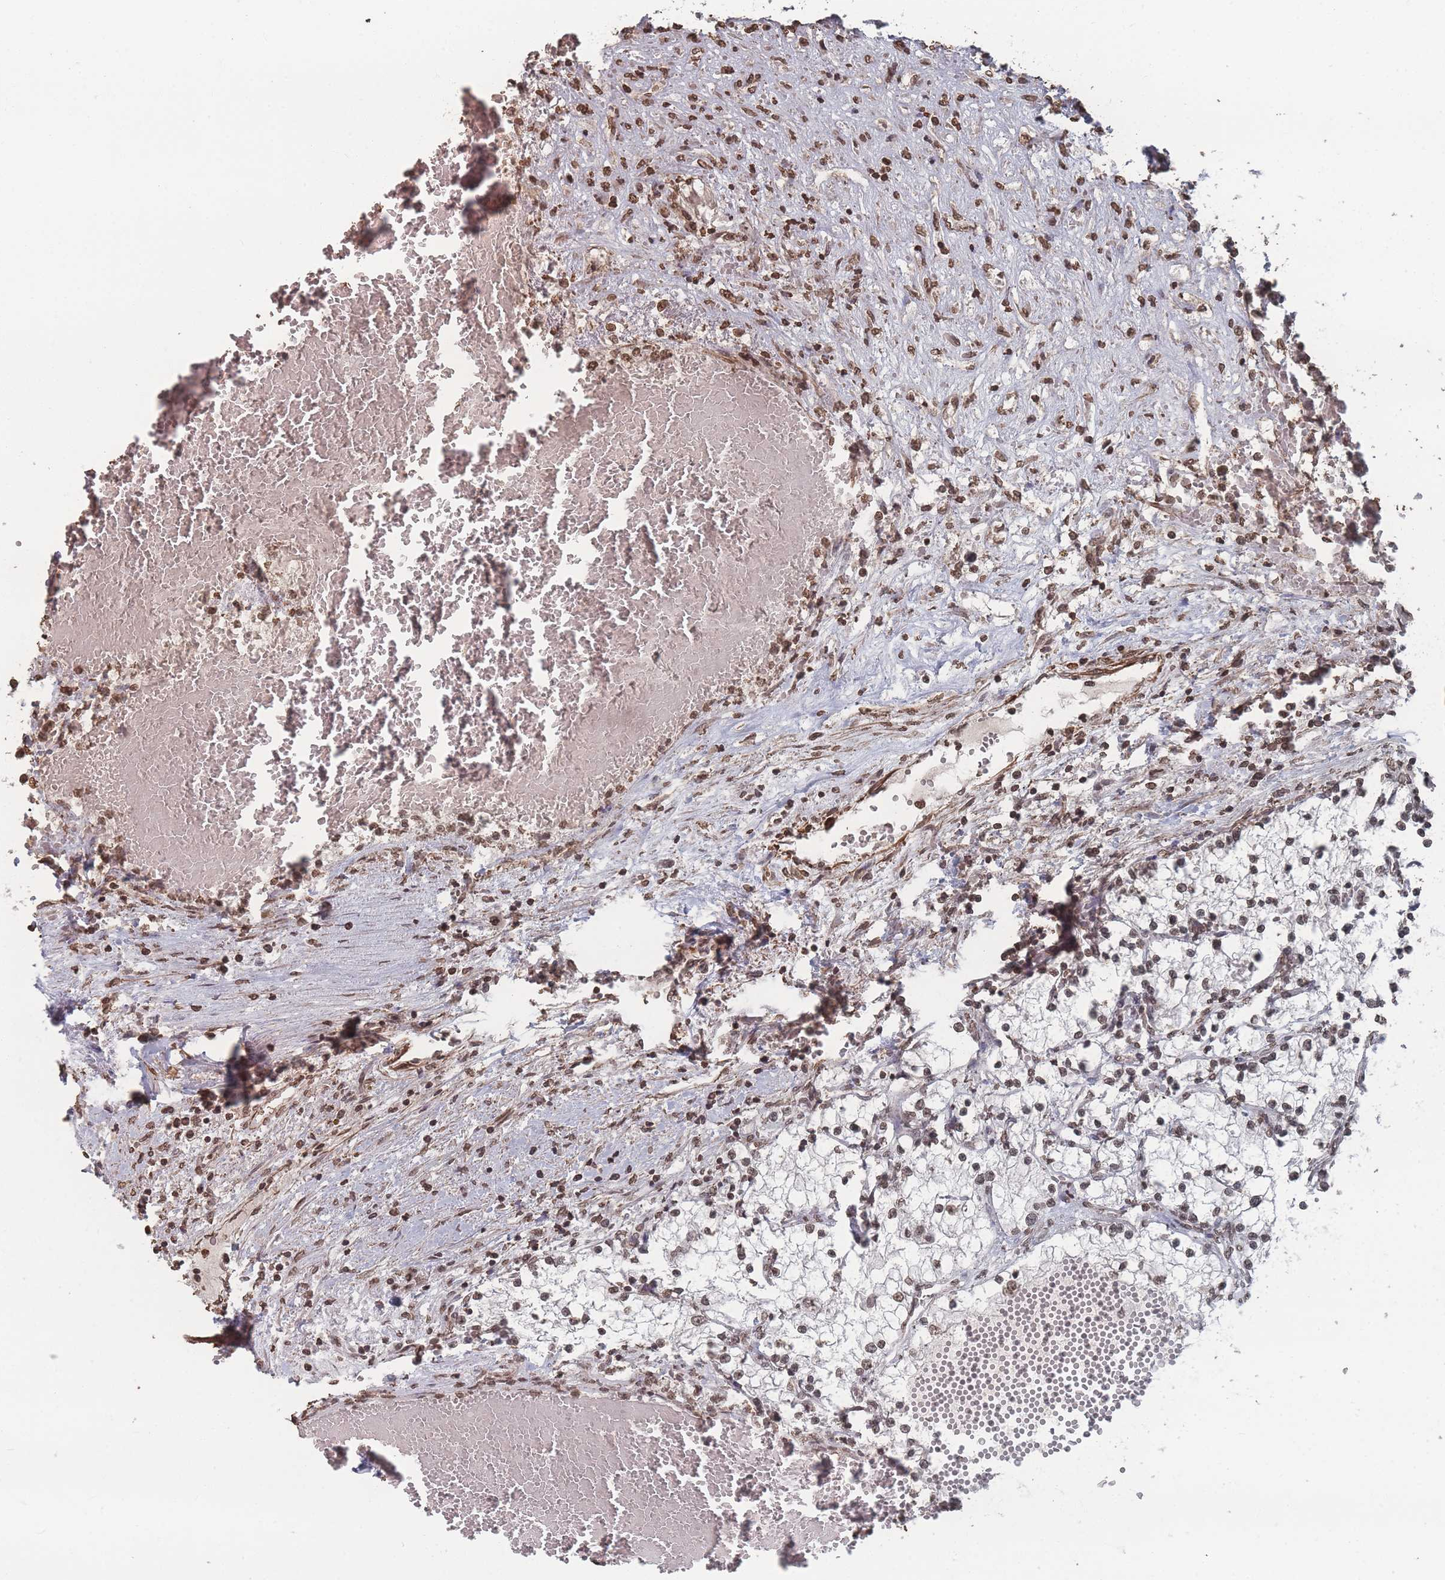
{"staining": {"intensity": "moderate", "quantity": ">75%", "location": "nuclear"}, "tissue": "renal cancer", "cell_type": "Tumor cells", "image_type": "cancer", "snomed": [{"axis": "morphology", "description": "Normal tissue, NOS"}, {"axis": "morphology", "description": "Adenocarcinoma, NOS"}, {"axis": "topography", "description": "Kidney"}], "caption": "A brown stain shows moderate nuclear positivity of a protein in human renal adenocarcinoma tumor cells.", "gene": "PLEKHG5", "patient": {"sex": "male", "age": 68}}